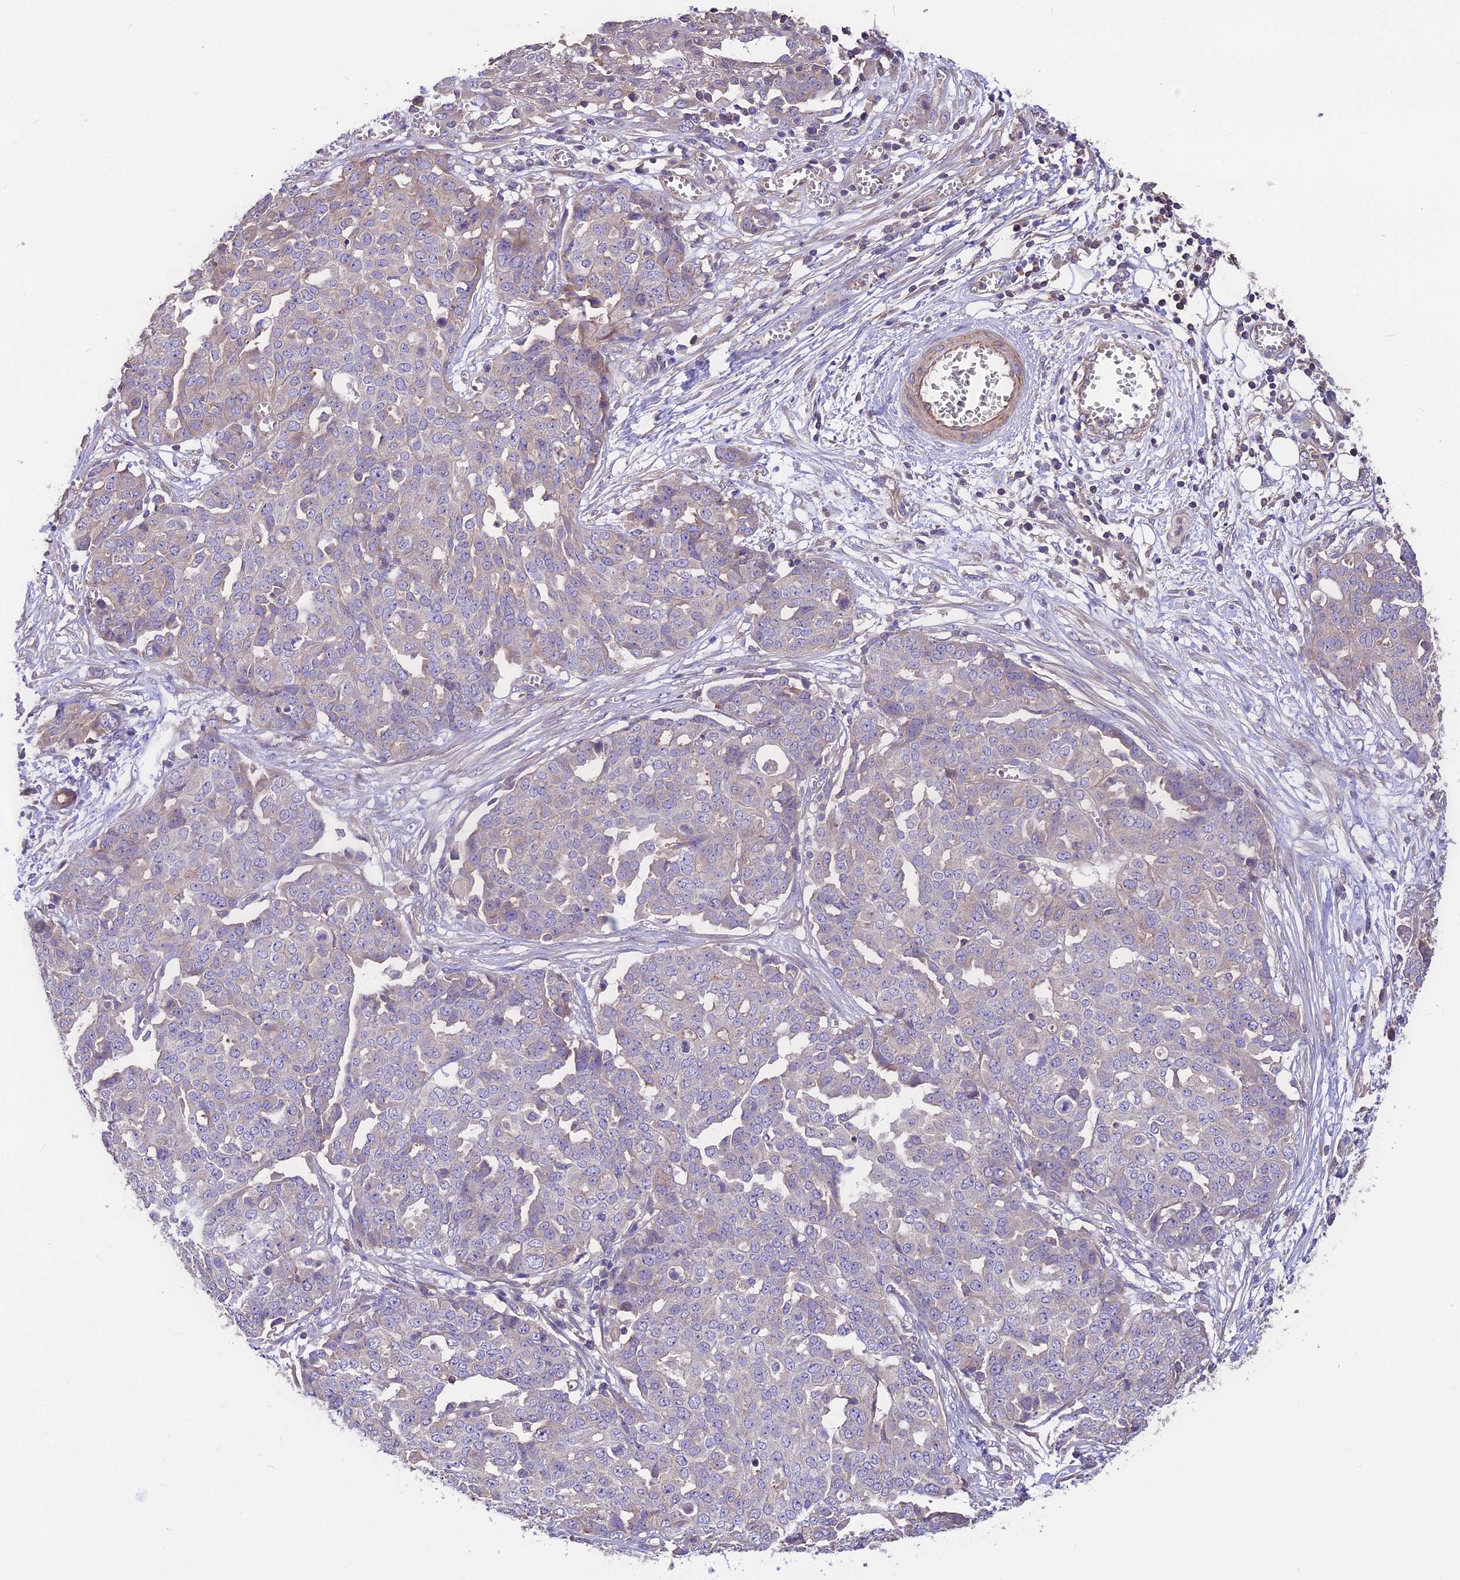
{"staining": {"intensity": "negative", "quantity": "none", "location": "none"}, "tissue": "ovarian cancer", "cell_type": "Tumor cells", "image_type": "cancer", "snomed": [{"axis": "morphology", "description": "Cystadenocarcinoma, serous, NOS"}, {"axis": "topography", "description": "Soft tissue"}, {"axis": "topography", "description": "Ovary"}], "caption": "Ovarian cancer was stained to show a protein in brown. There is no significant positivity in tumor cells.", "gene": "ANO3", "patient": {"sex": "female", "age": 57}}